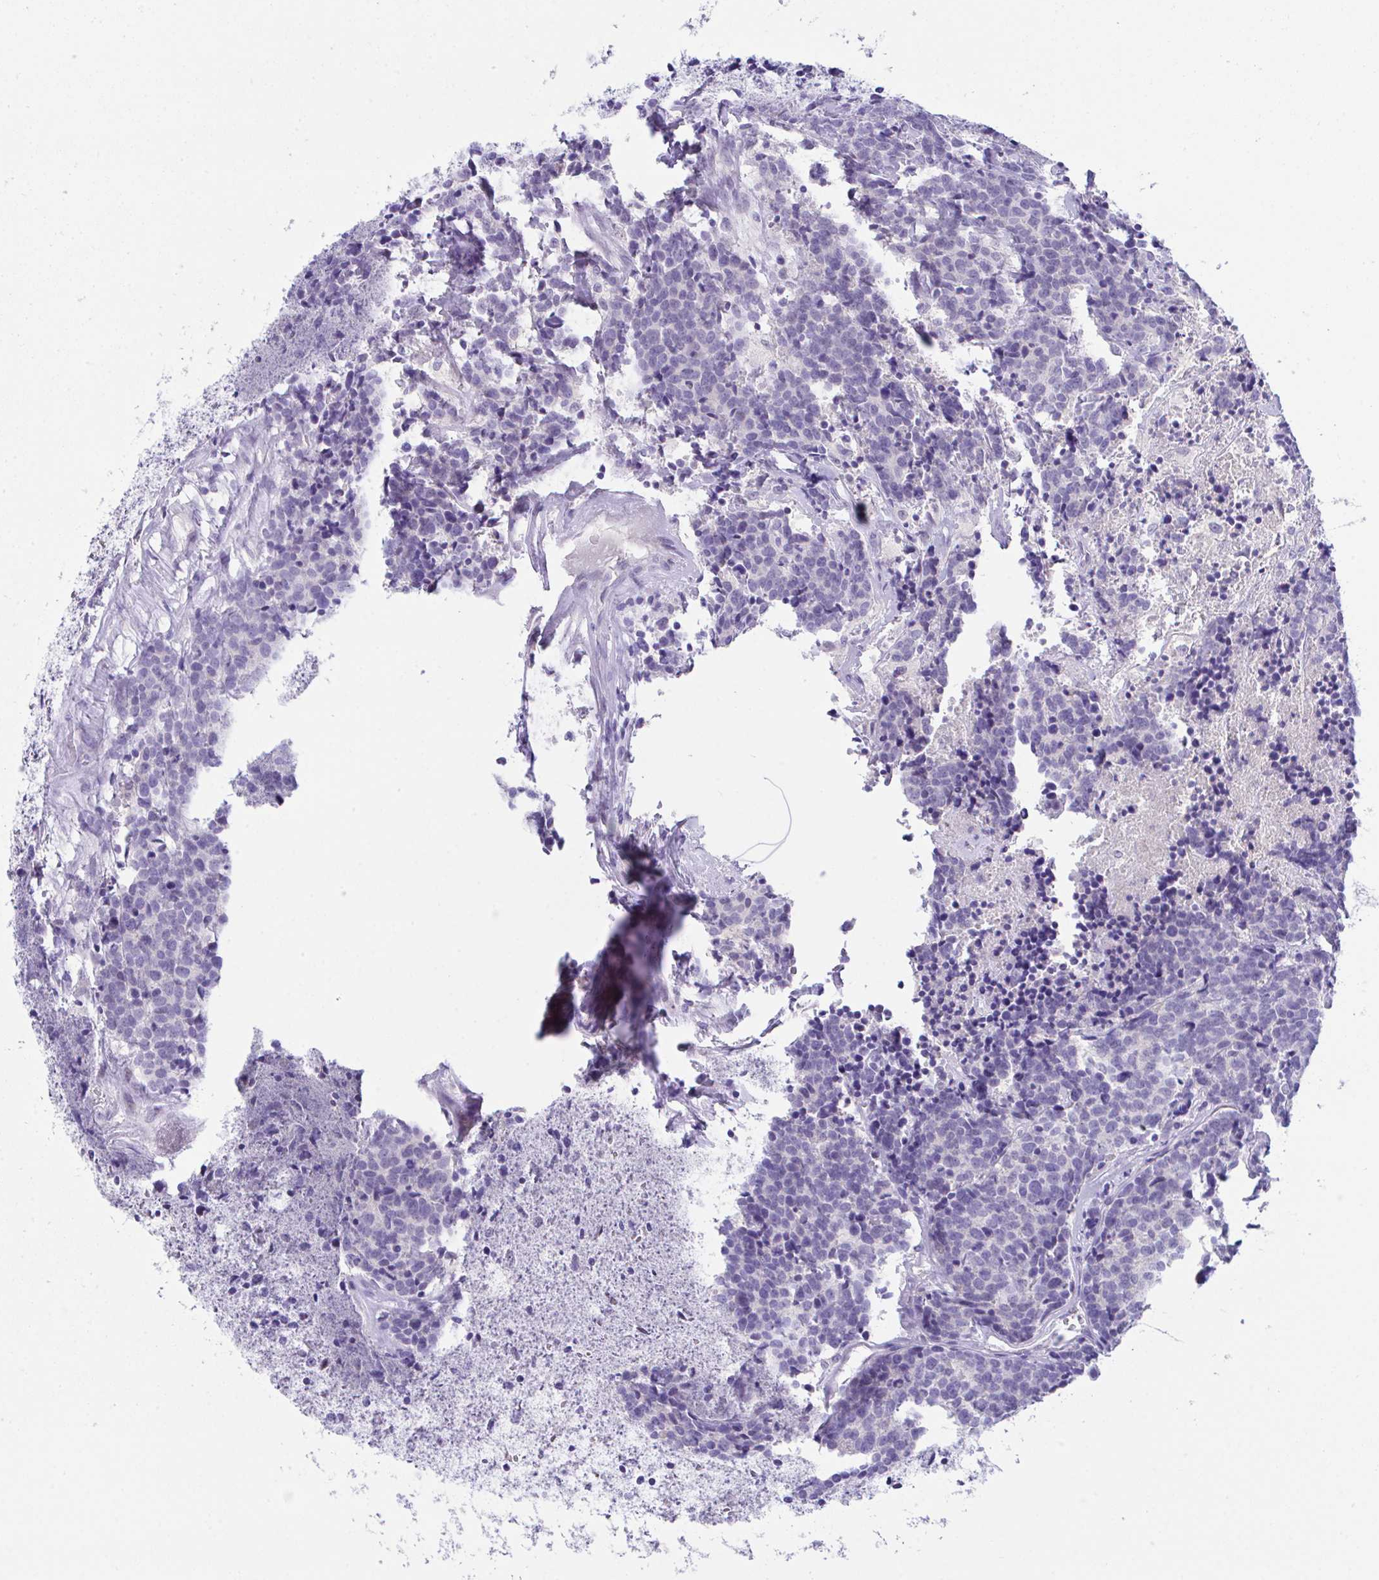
{"staining": {"intensity": "negative", "quantity": "none", "location": "none"}, "tissue": "carcinoid", "cell_type": "Tumor cells", "image_type": "cancer", "snomed": [{"axis": "morphology", "description": "Carcinoid, malignant, NOS"}, {"axis": "topography", "description": "Skin"}], "caption": "High magnification brightfield microscopy of carcinoid stained with DAB (brown) and counterstained with hematoxylin (blue): tumor cells show no significant staining.", "gene": "HOXB4", "patient": {"sex": "female", "age": 79}}